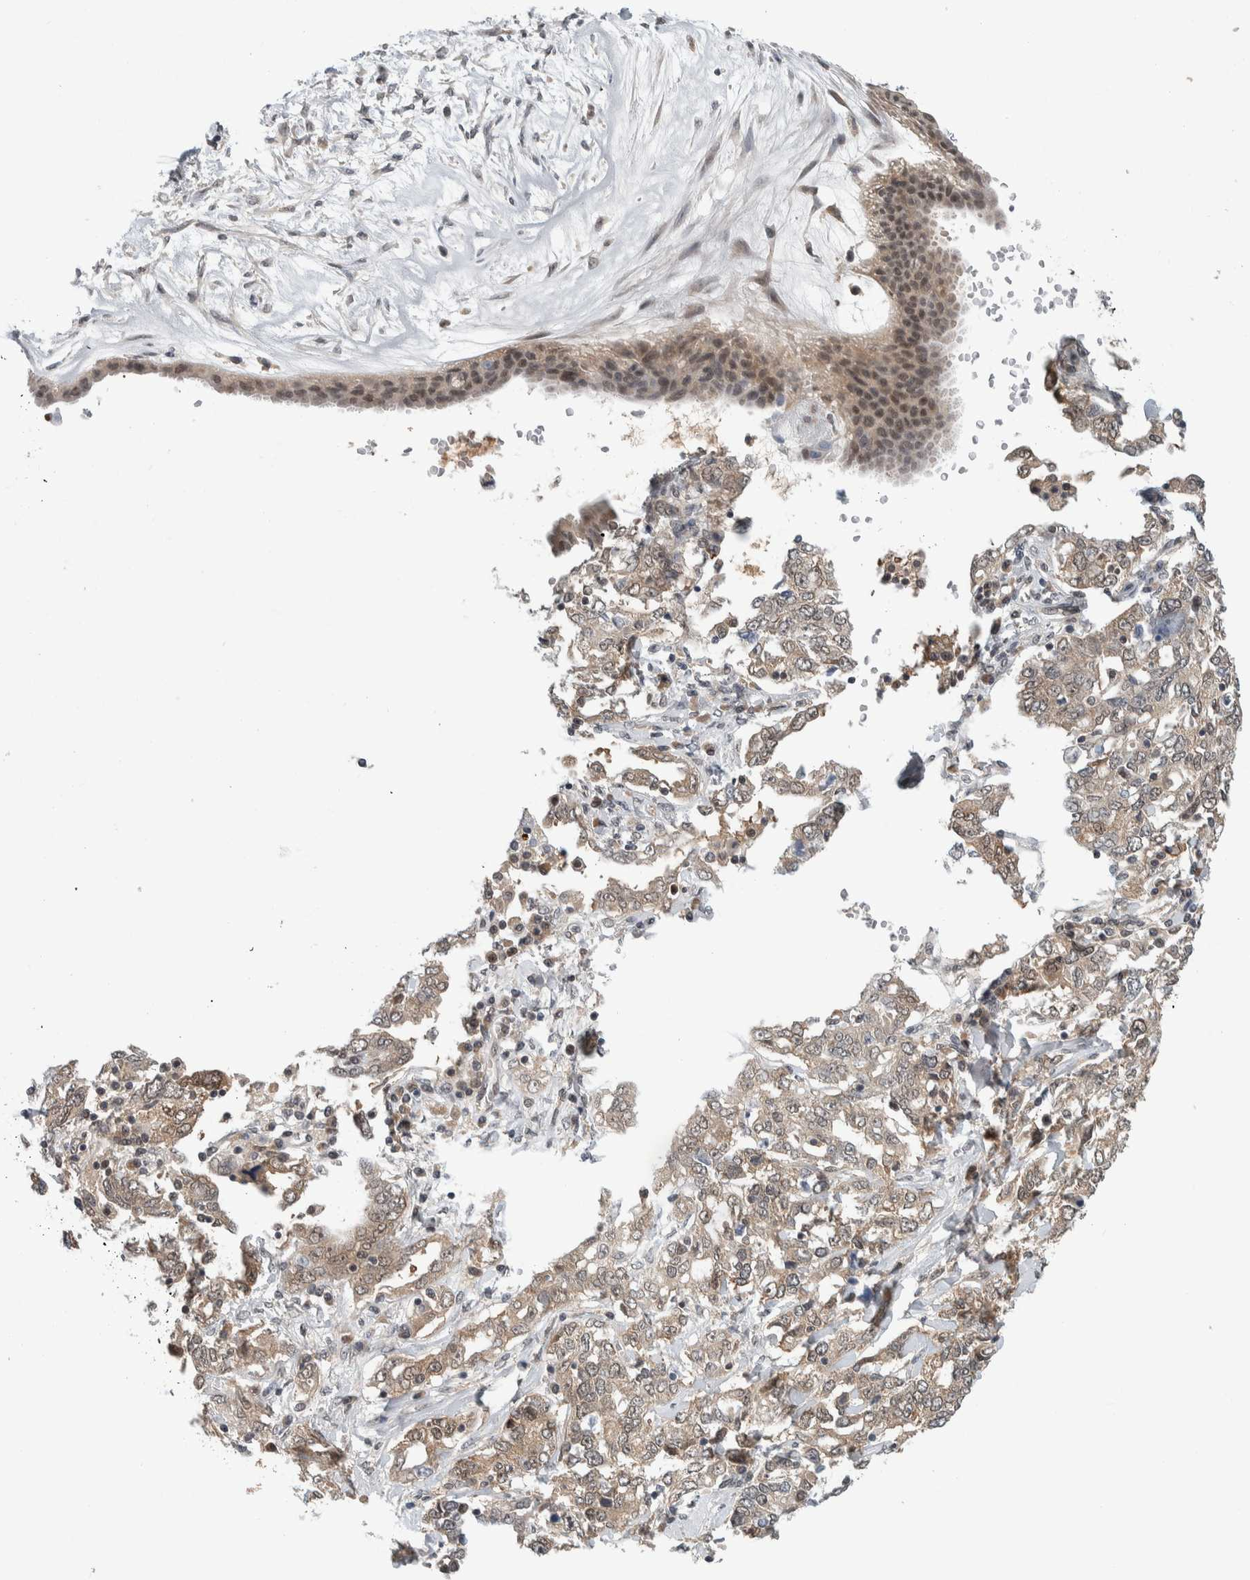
{"staining": {"intensity": "weak", "quantity": "25%-75%", "location": "cytoplasmic/membranous"}, "tissue": "ovarian cancer", "cell_type": "Tumor cells", "image_type": "cancer", "snomed": [{"axis": "morphology", "description": "Cystadenocarcinoma, mucinous, NOS"}, {"axis": "topography", "description": "Ovary"}], "caption": "Protein analysis of mucinous cystadenocarcinoma (ovarian) tissue displays weak cytoplasmic/membranous positivity in approximately 25%-75% of tumor cells.", "gene": "CCDC43", "patient": {"sex": "female", "age": 73}}